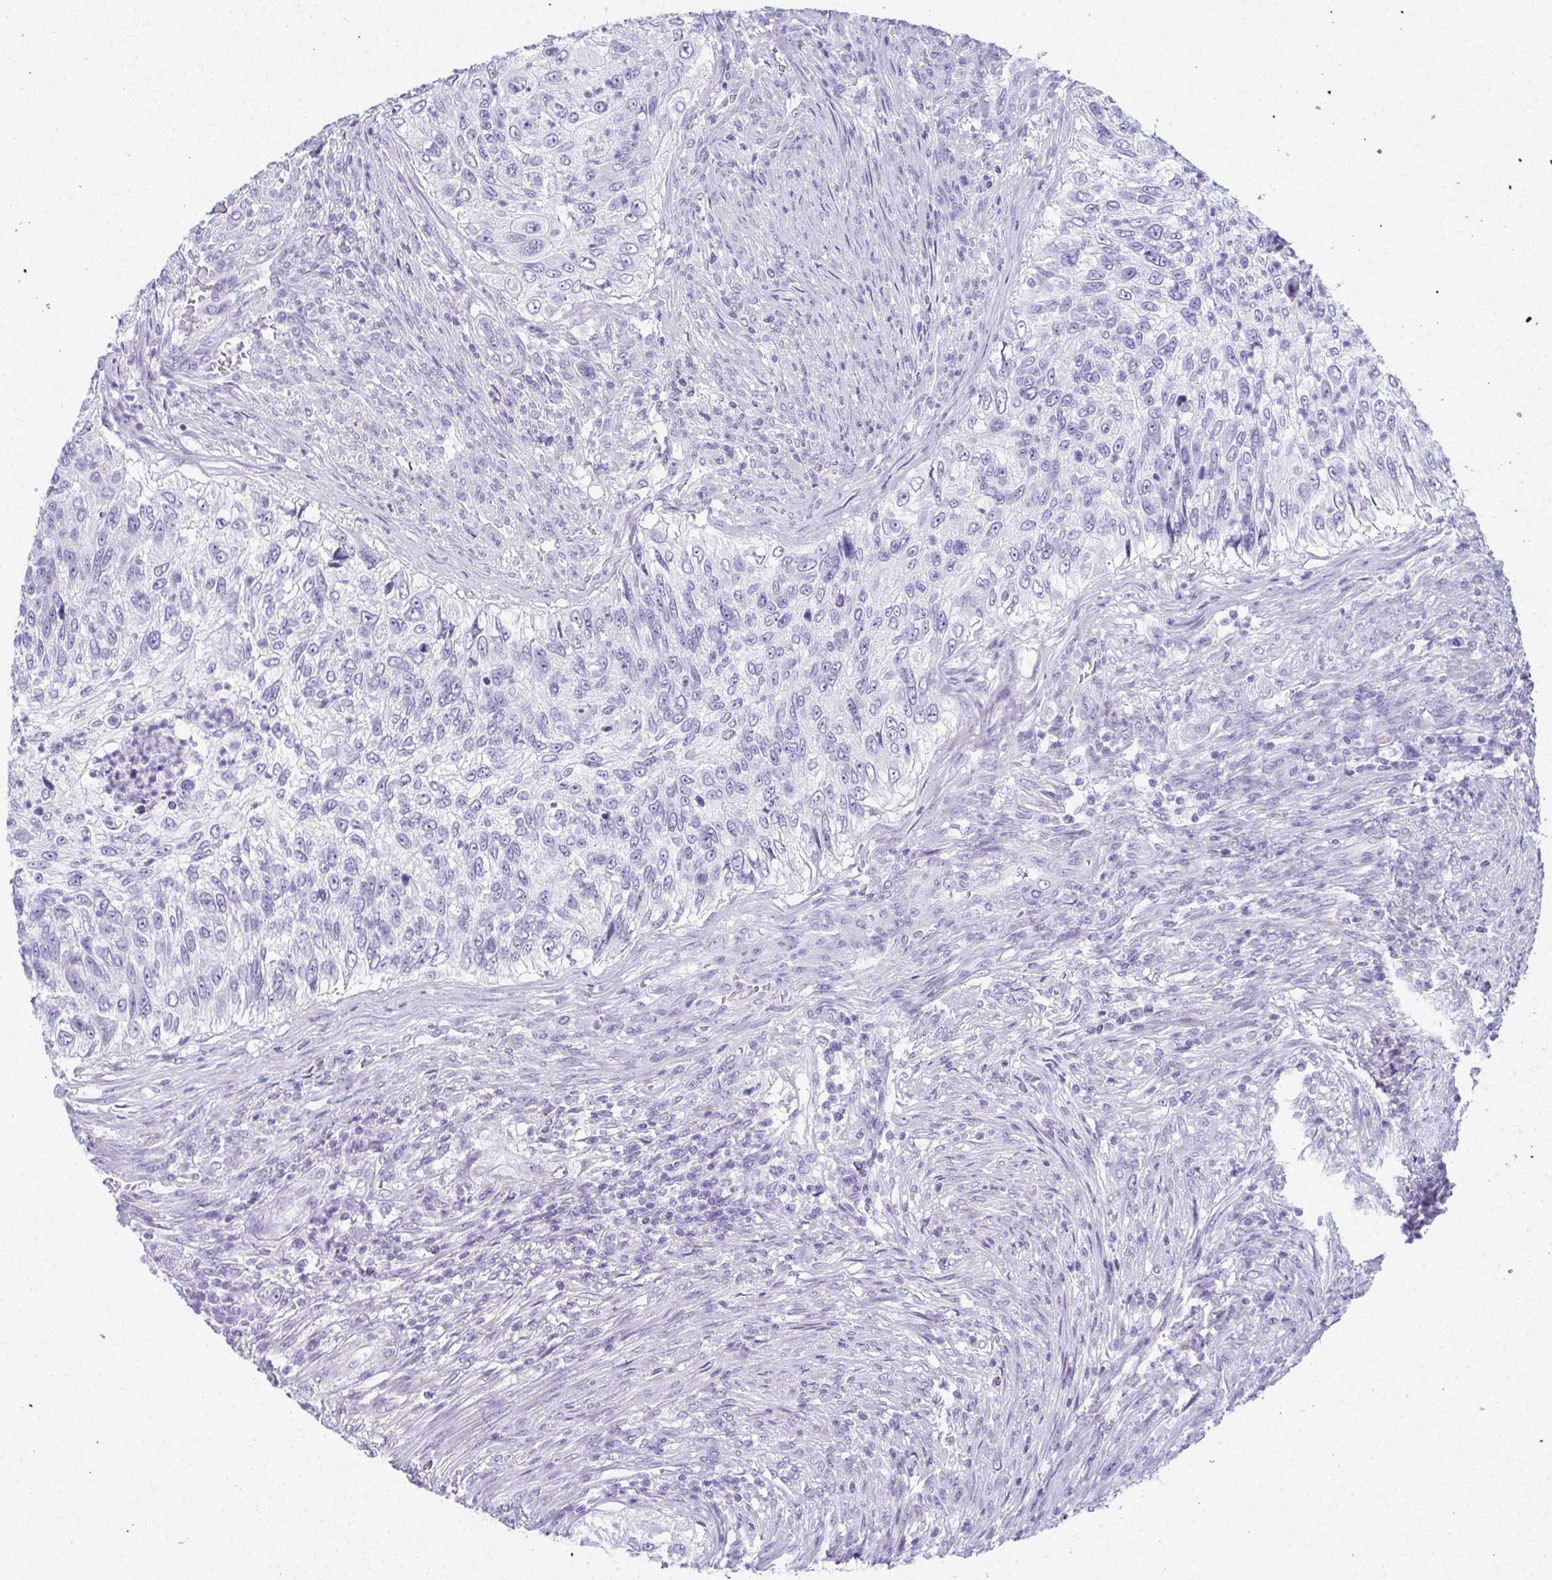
{"staining": {"intensity": "negative", "quantity": "none", "location": "none"}, "tissue": "urothelial cancer", "cell_type": "Tumor cells", "image_type": "cancer", "snomed": [{"axis": "morphology", "description": "Urothelial carcinoma, High grade"}, {"axis": "topography", "description": "Urinary bladder"}], "caption": "Immunohistochemistry (IHC) micrograph of human urothelial carcinoma (high-grade) stained for a protein (brown), which shows no expression in tumor cells.", "gene": "SCLY", "patient": {"sex": "female", "age": 60}}